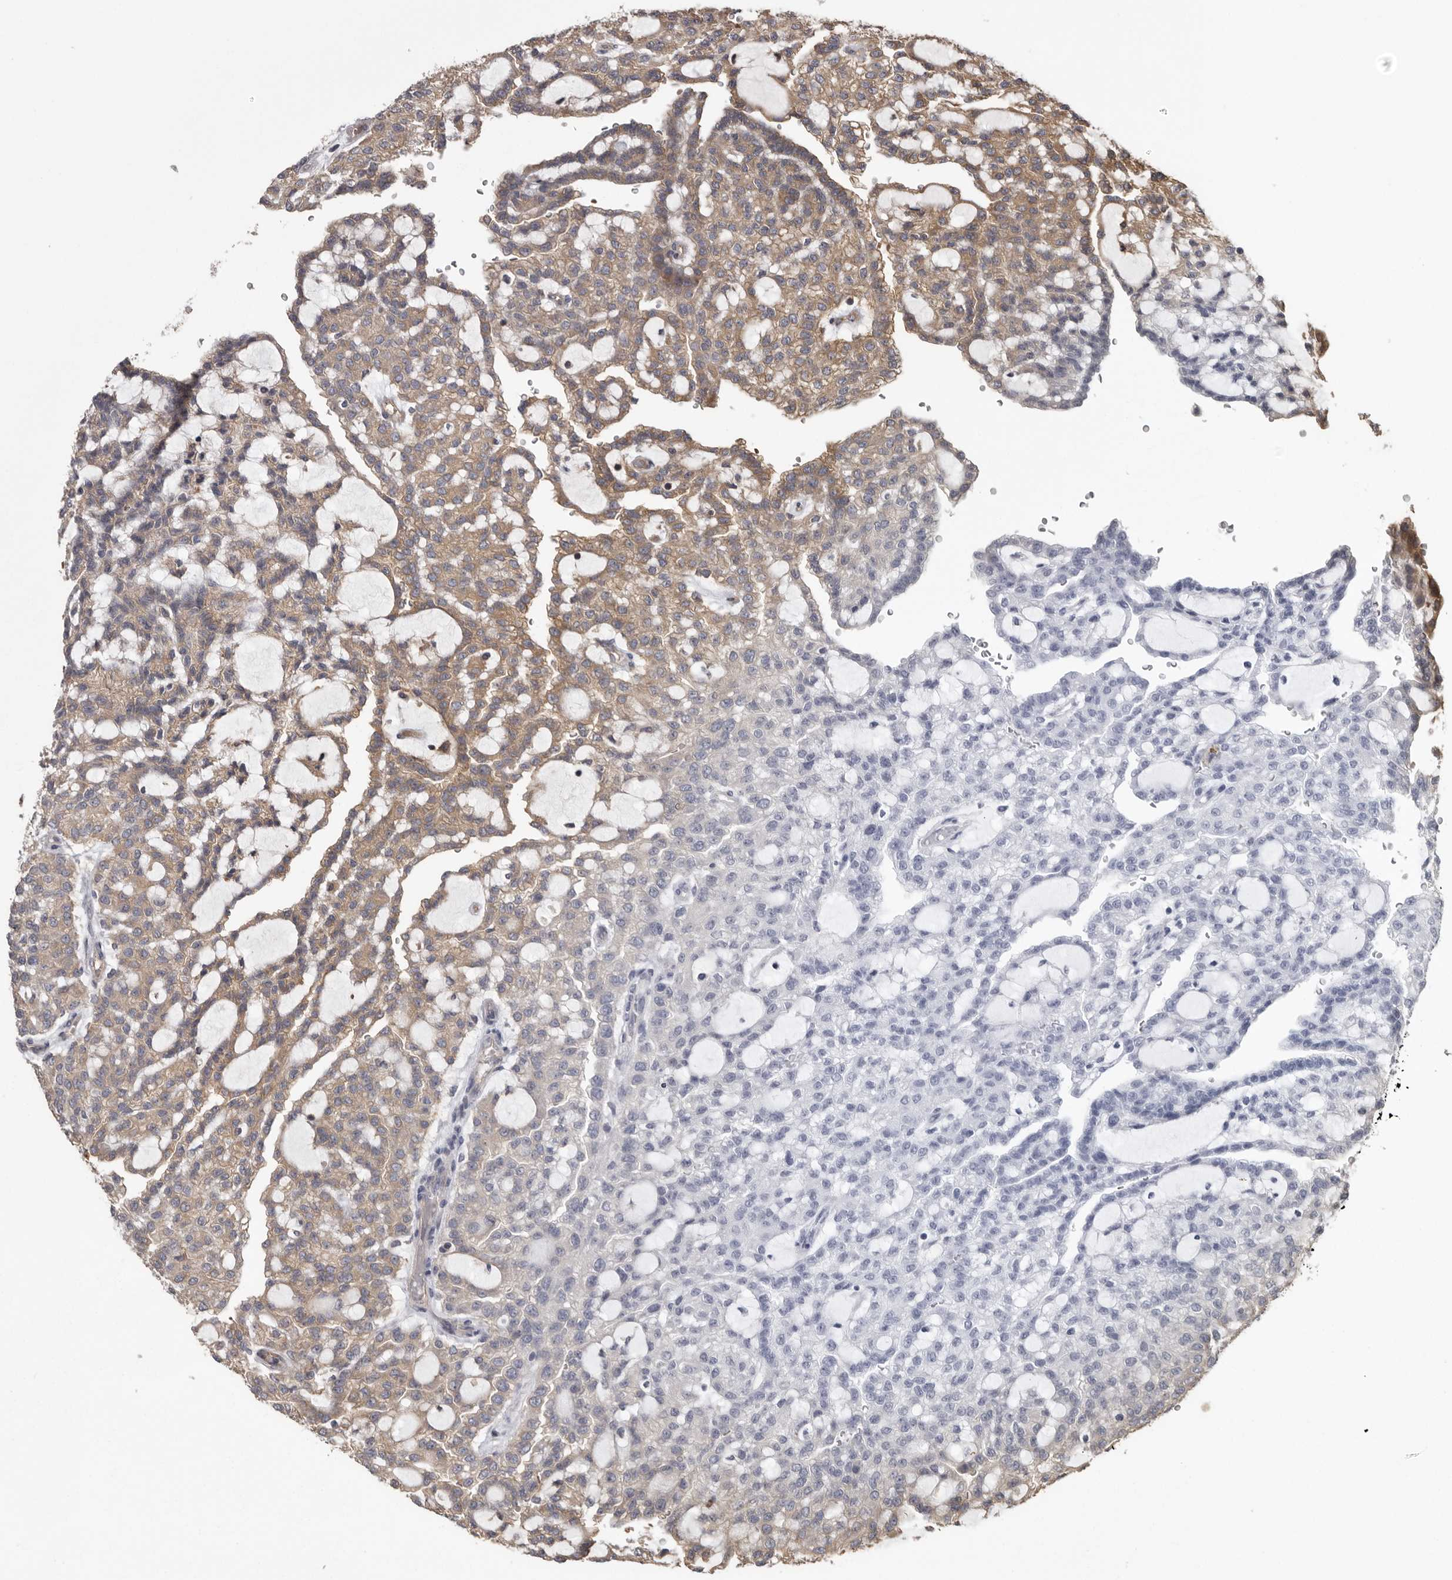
{"staining": {"intensity": "moderate", "quantity": ">75%", "location": "cytoplasmic/membranous"}, "tissue": "renal cancer", "cell_type": "Tumor cells", "image_type": "cancer", "snomed": [{"axis": "morphology", "description": "Adenocarcinoma, NOS"}, {"axis": "topography", "description": "Kidney"}], "caption": "Moderate cytoplasmic/membranous expression for a protein is identified in about >75% of tumor cells of adenocarcinoma (renal) using IHC.", "gene": "DARS1", "patient": {"sex": "male", "age": 63}}